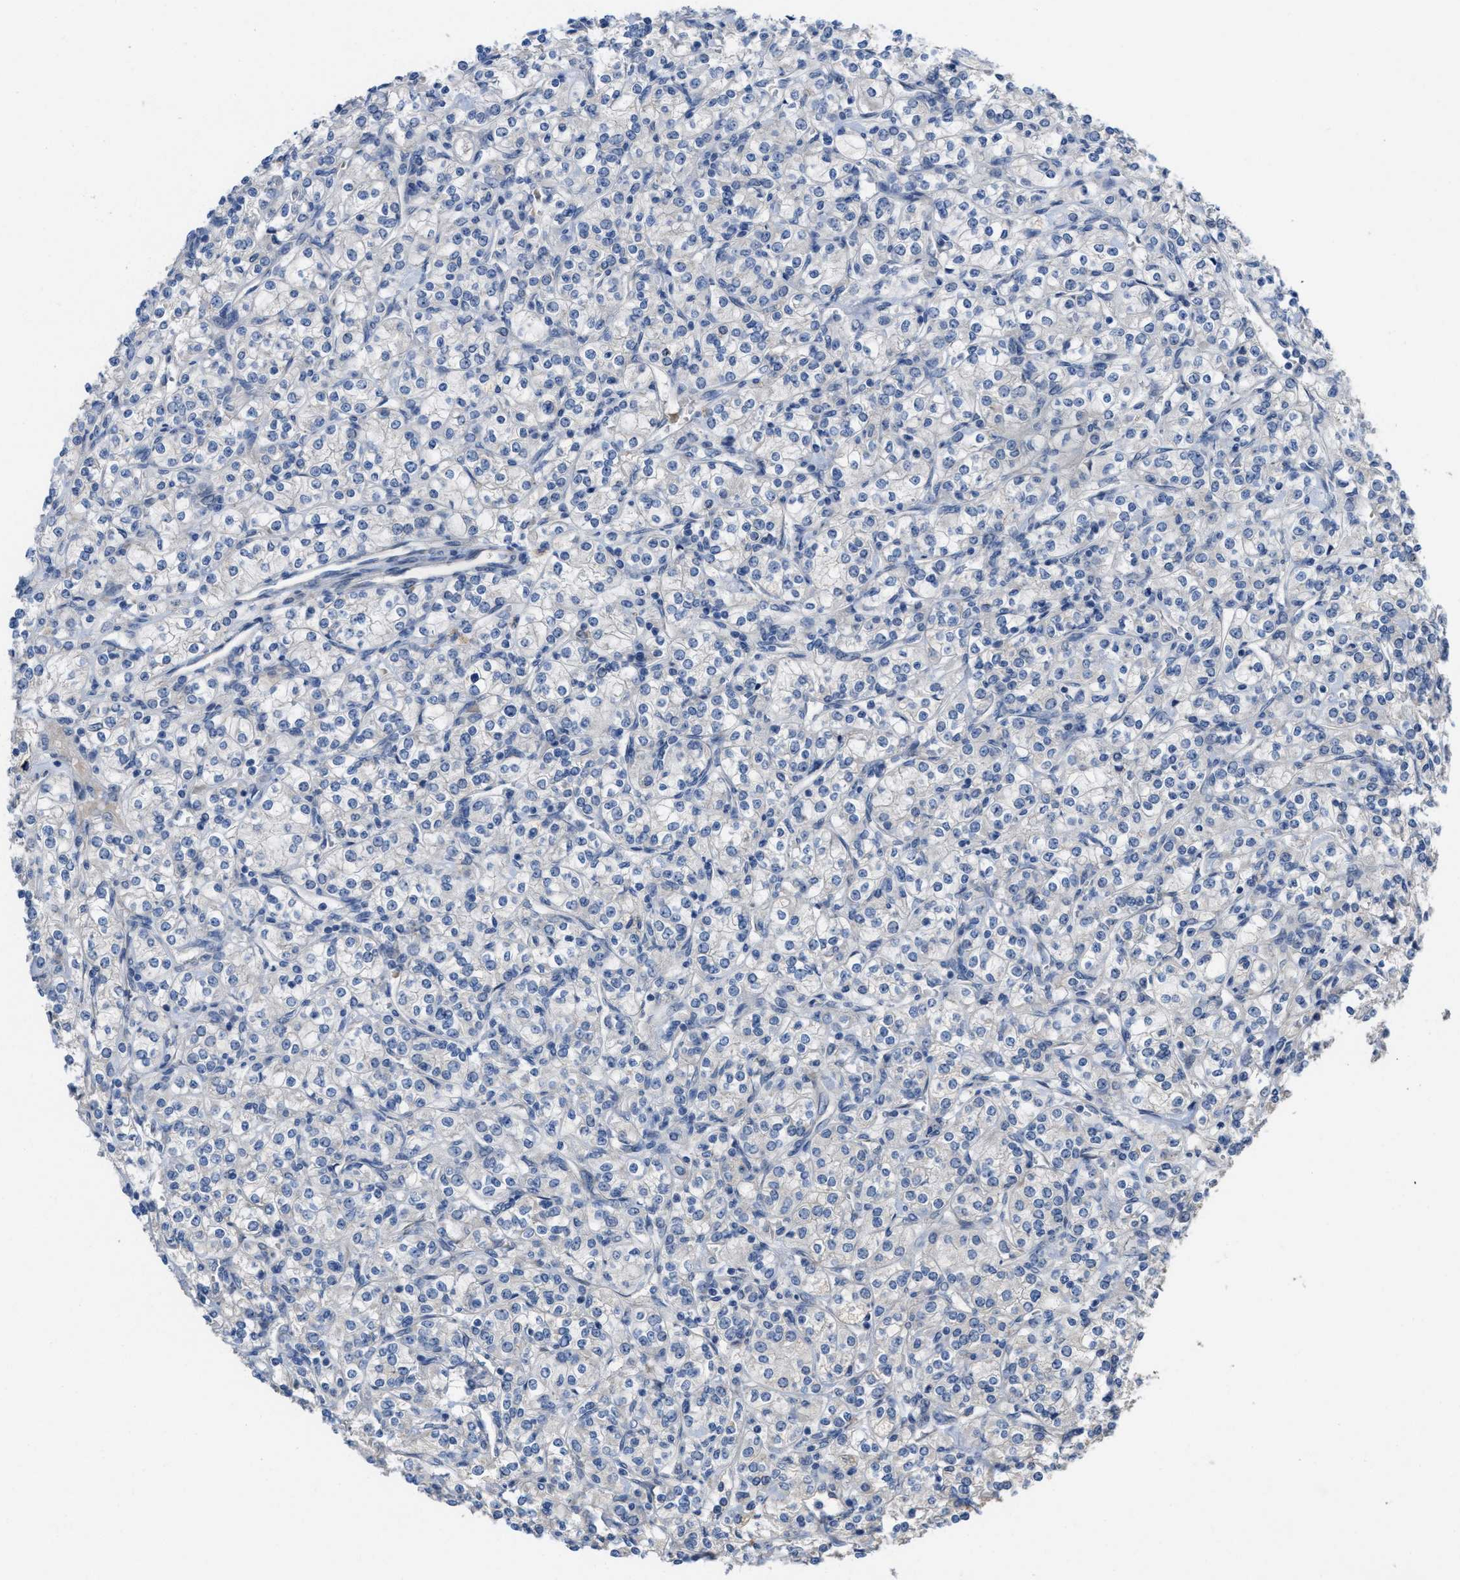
{"staining": {"intensity": "negative", "quantity": "none", "location": "none"}, "tissue": "renal cancer", "cell_type": "Tumor cells", "image_type": "cancer", "snomed": [{"axis": "morphology", "description": "Adenocarcinoma, NOS"}, {"axis": "topography", "description": "Kidney"}], "caption": "A histopathology image of adenocarcinoma (renal) stained for a protein demonstrates no brown staining in tumor cells.", "gene": "CDPF1", "patient": {"sex": "male", "age": 77}}